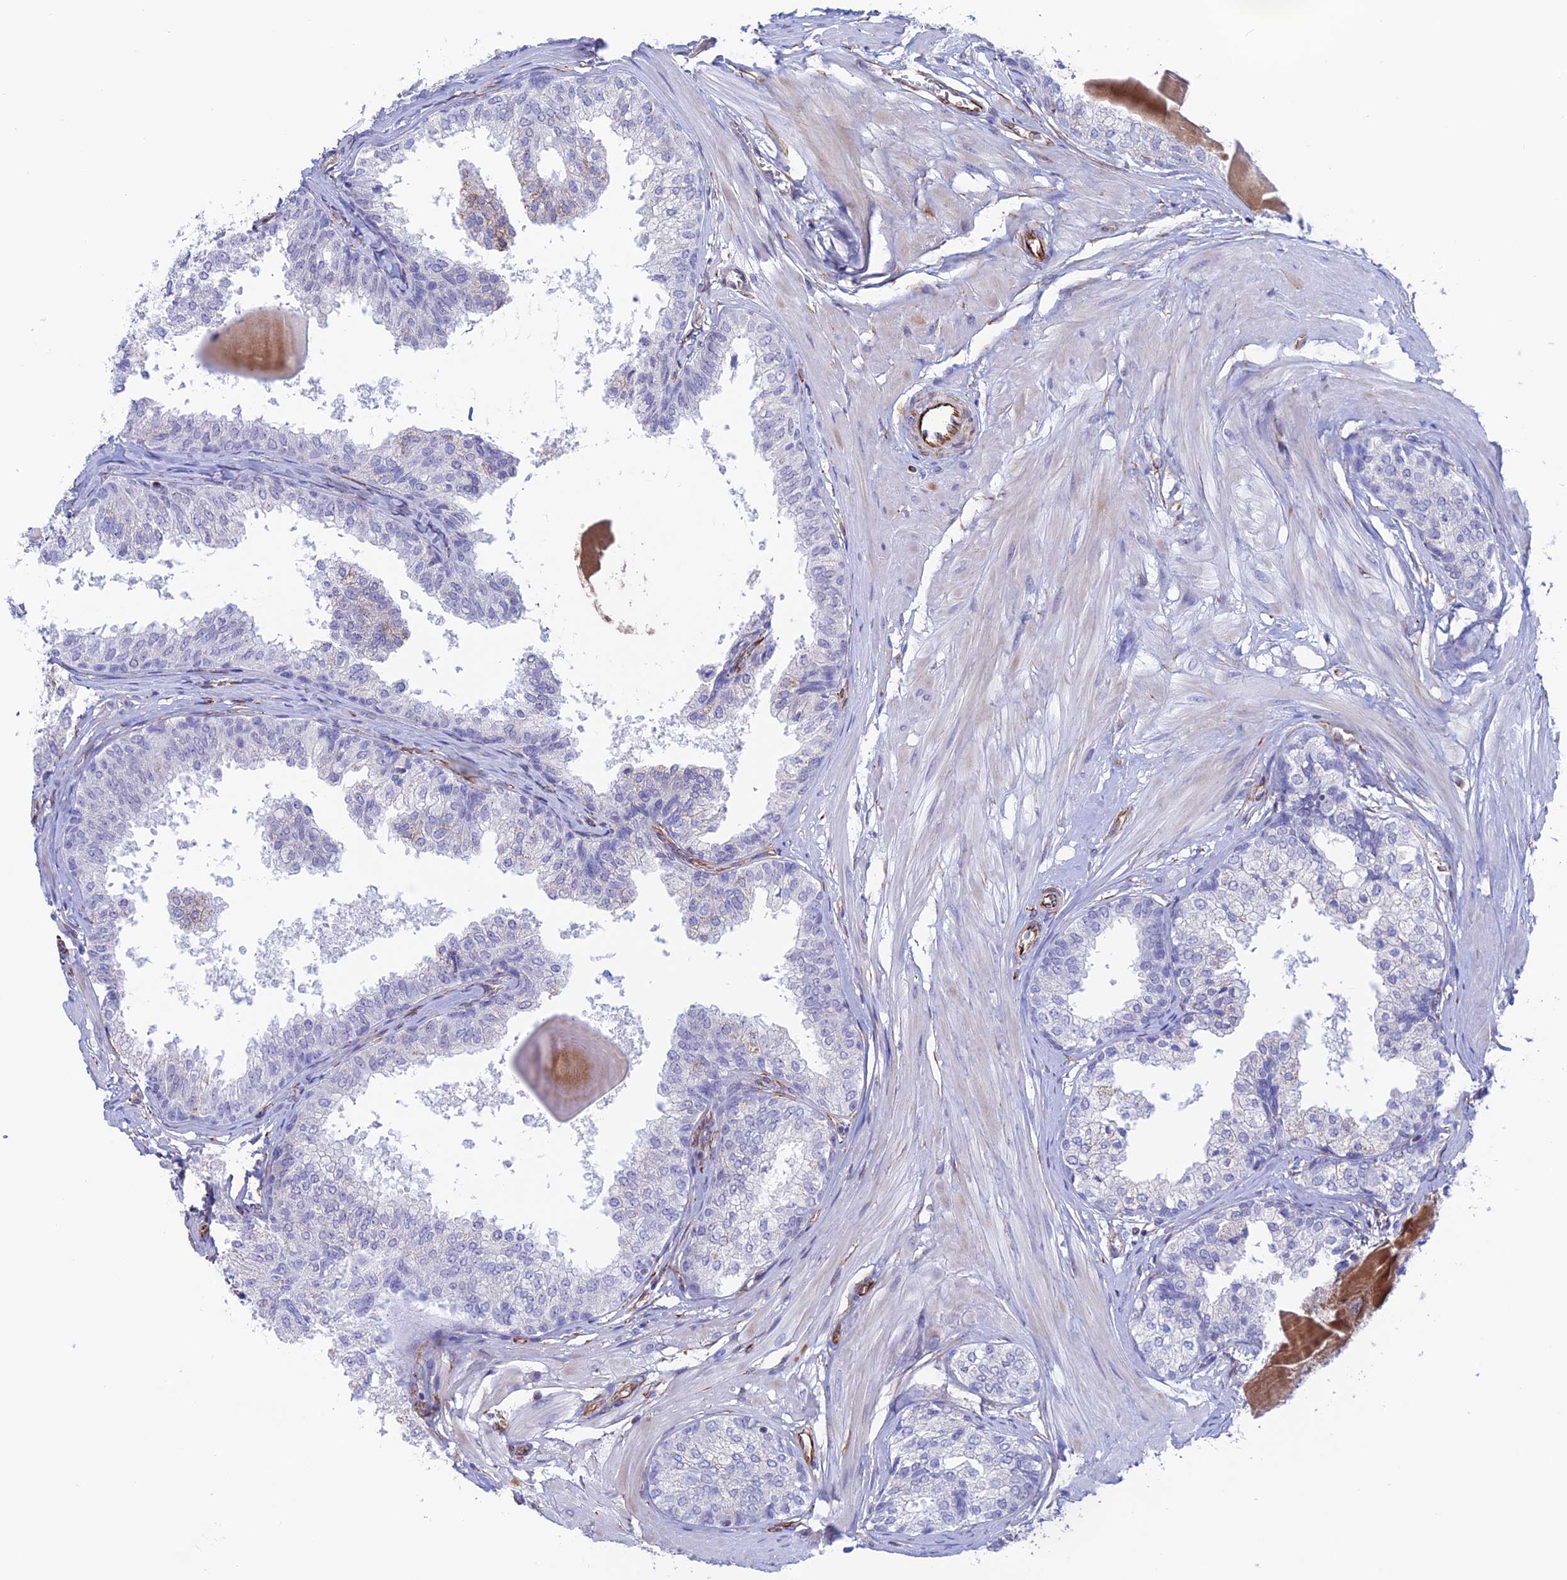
{"staining": {"intensity": "moderate", "quantity": "25%-75%", "location": "cytoplasmic/membranous"}, "tissue": "prostate", "cell_type": "Glandular cells", "image_type": "normal", "snomed": [{"axis": "morphology", "description": "Normal tissue, NOS"}, {"axis": "topography", "description": "Prostate"}], "caption": "Protein staining demonstrates moderate cytoplasmic/membranous staining in approximately 25%-75% of glandular cells in benign prostate. (brown staining indicates protein expression, while blue staining denotes nuclei).", "gene": "ZNF652", "patient": {"sex": "male", "age": 48}}